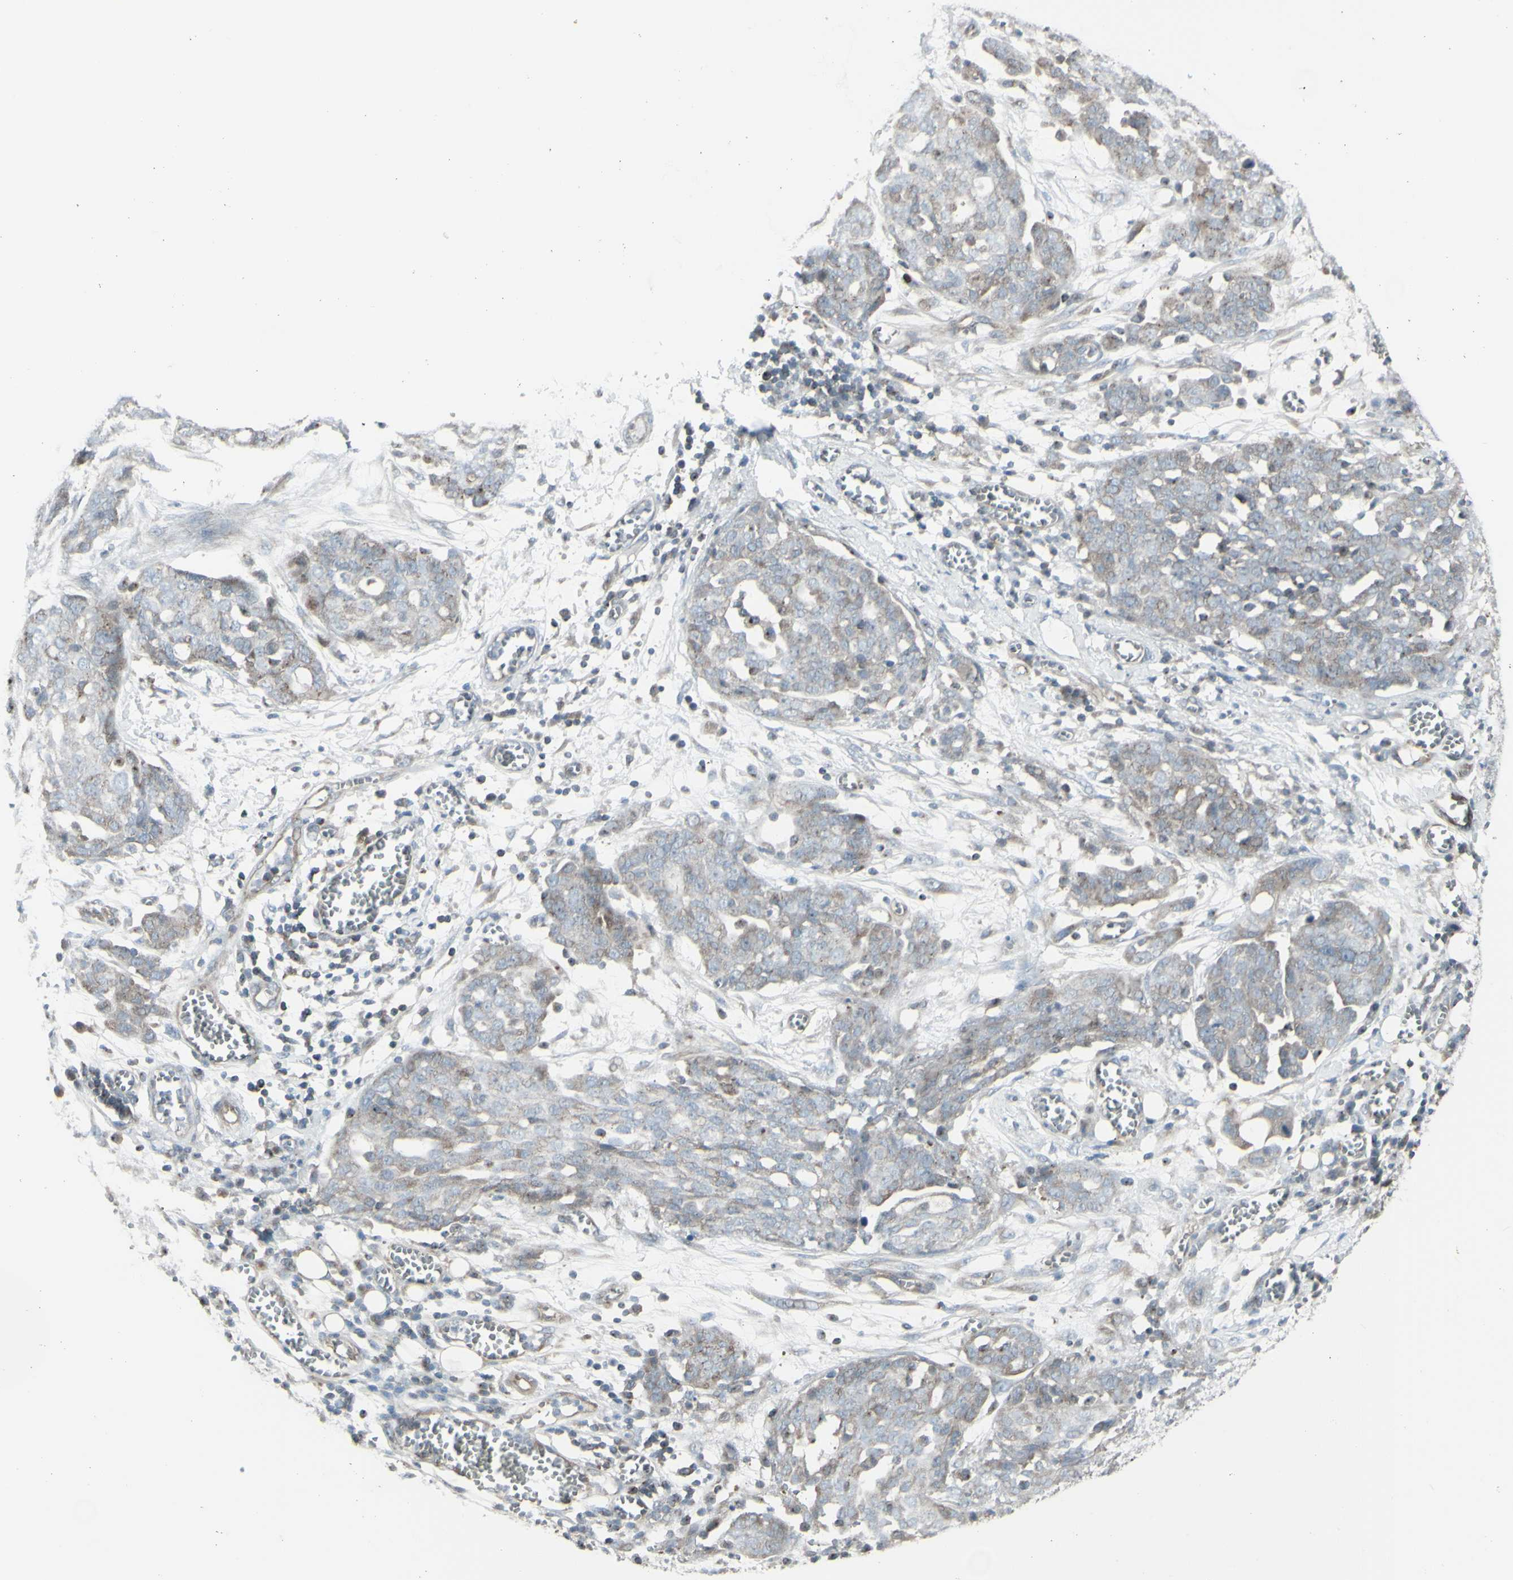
{"staining": {"intensity": "weak", "quantity": "<25%", "location": "cytoplasmic/membranous"}, "tissue": "ovarian cancer", "cell_type": "Tumor cells", "image_type": "cancer", "snomed": [{"axis": "morphology", "description": "Cystadenocarcinoma, serous, NOS"}, {"axis": "topography", "description": "Soft tissue"}, {"axis": "topography", "description": "Ovary"}], "caption": "A micrograph of ovarian cancer (serous cystadenocarcinoma) stained for a protein demonstrates no brown staining in tumor cells. (DAB immunohistochemistry with hematoxylin counter stain).", "gene": "GALNT6", "patient": {"sex": "female", "age": 57}}